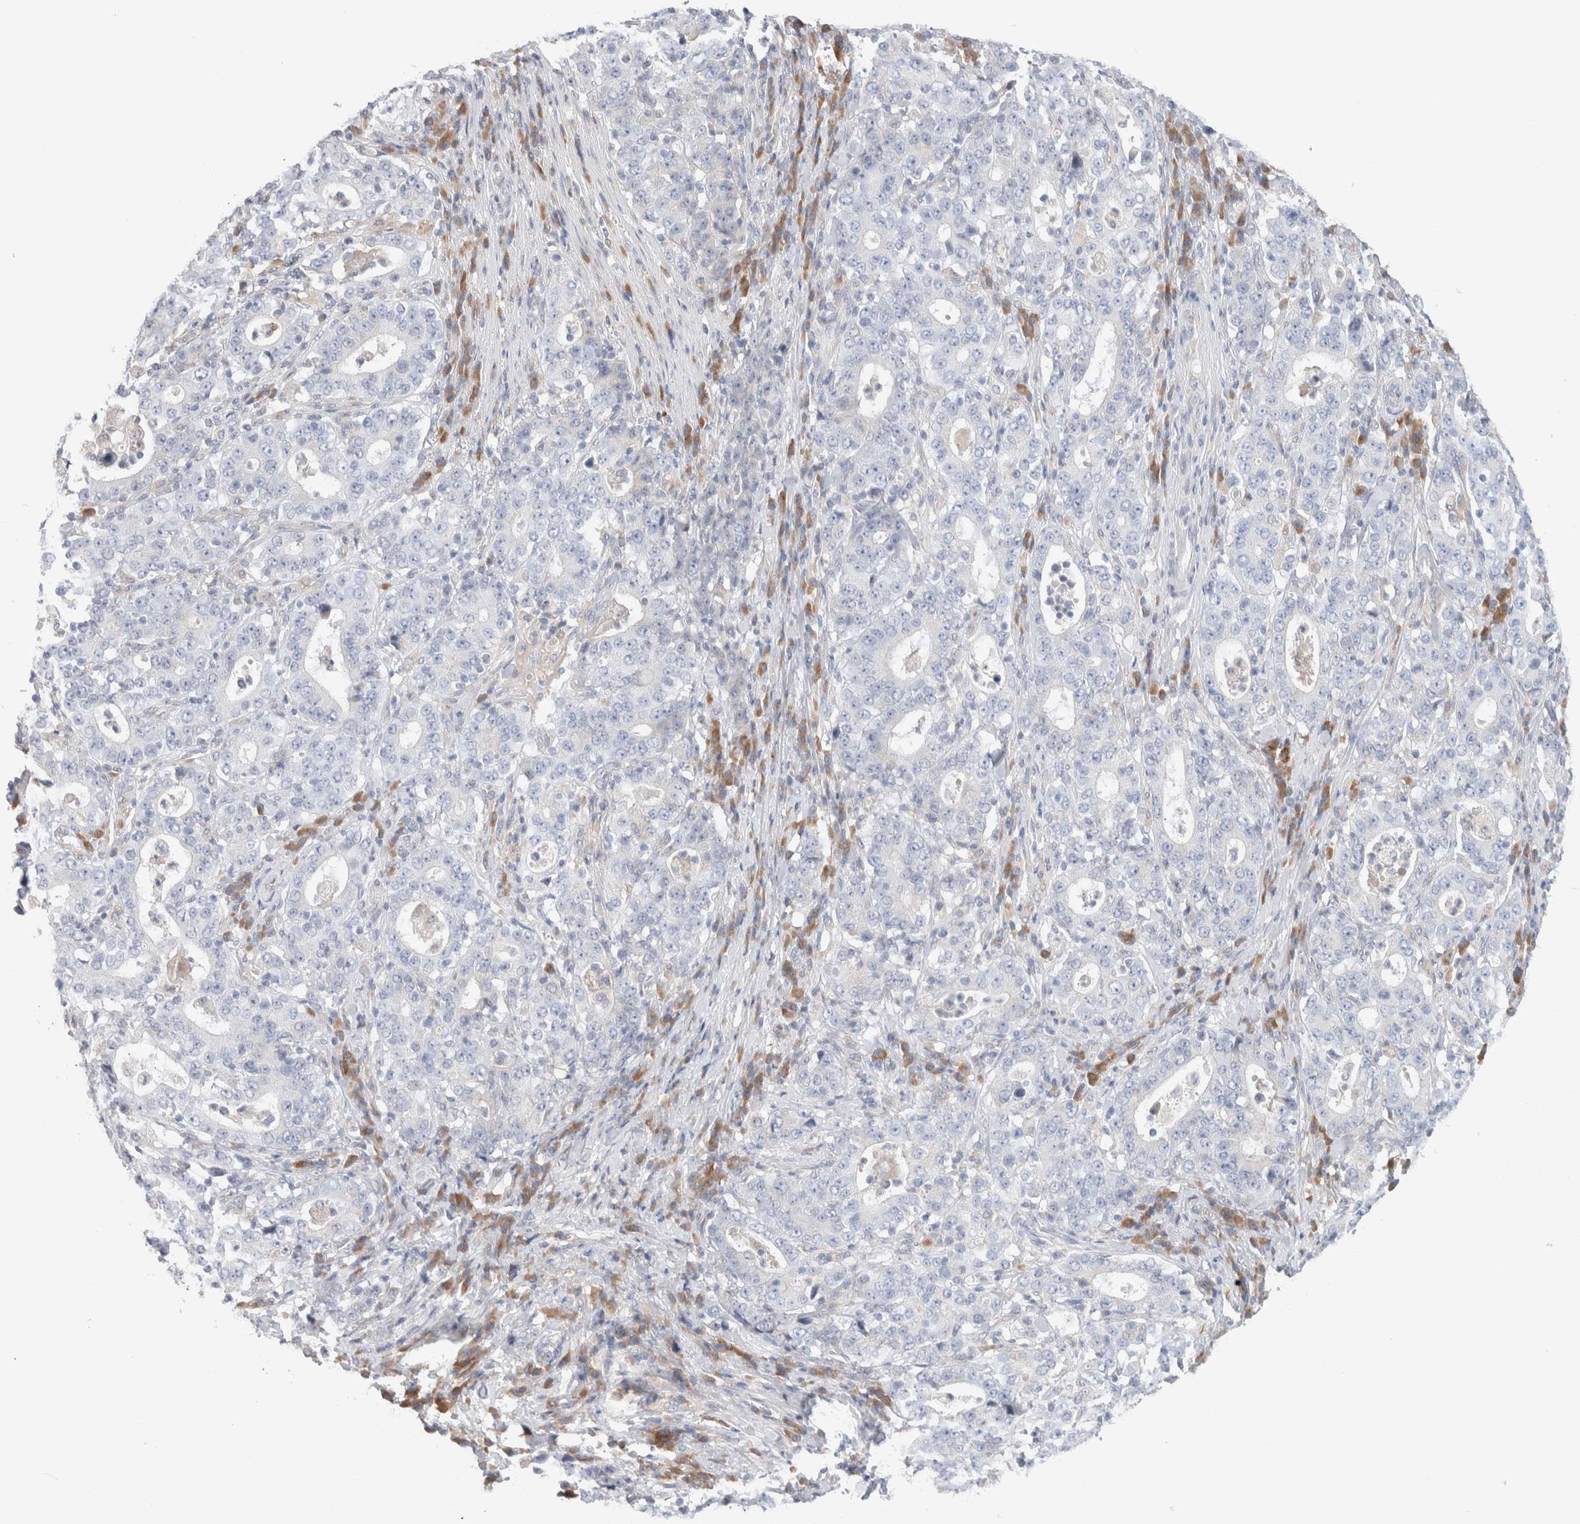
{"staining": {"intensity": "negative", "quantity": "none", "location": "none"}, "tissue": "stomach cancer", "cell_type": "Tumor cells", "image_type": "cancer", "snomed": [{"axis": "morphology", "description": "Normal tissue, NOS"}, {"axis": "morphology", "description": "Adenocarcinoma, NOS"}, {"axis": "topography", "description": "Stomach, upper"}, {"axis": "topography", "description": "Stomach"}], "caption": "Human stomach cancer stained for a protein using IHC displays no positivity in tumor cells.", "gene": "RUSF1", "patient": {"sex": "male", "age": 59}}